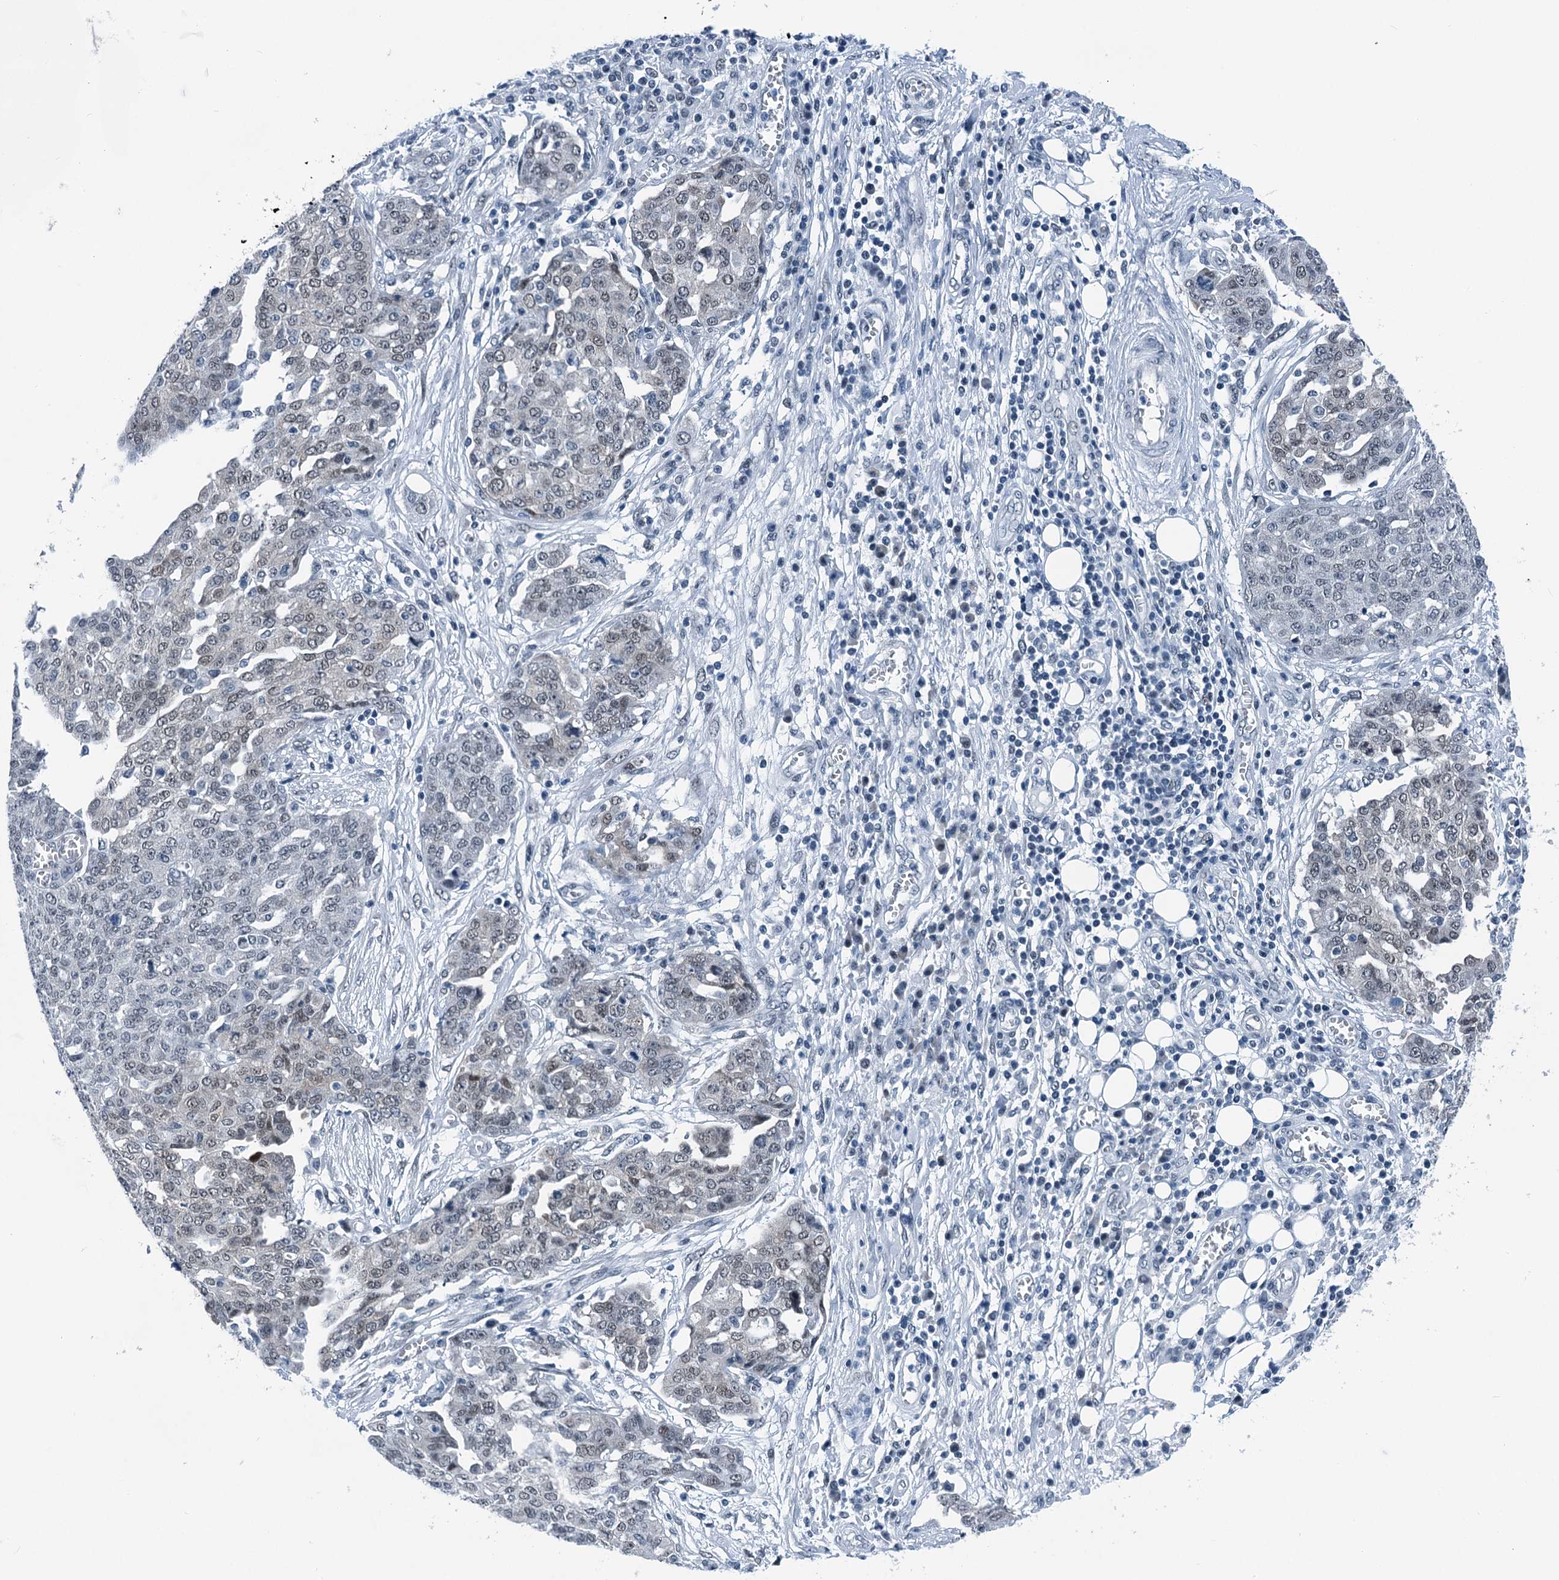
{"staining": {"intensity": "negative", "quantity": "none", "location": "none"}, "tissue": "ovarian cancer", "cell_type": "Tumor cells", "image_type": "cancer", "snomed": [{"axis": "morphology", "description": "Cystadenocarcinoma, serous, NOS"}, {"axis": "topography", "description": "Soft tissue"}, {"axis": "topography", "description": "Ovary"}], "caption": "Tumor cells show no significant protein staining in ovarian cancer (serous cystadenocarcinoma).", "gene": "TRPT1", "patient": {"sex": "female", "age": 57}}